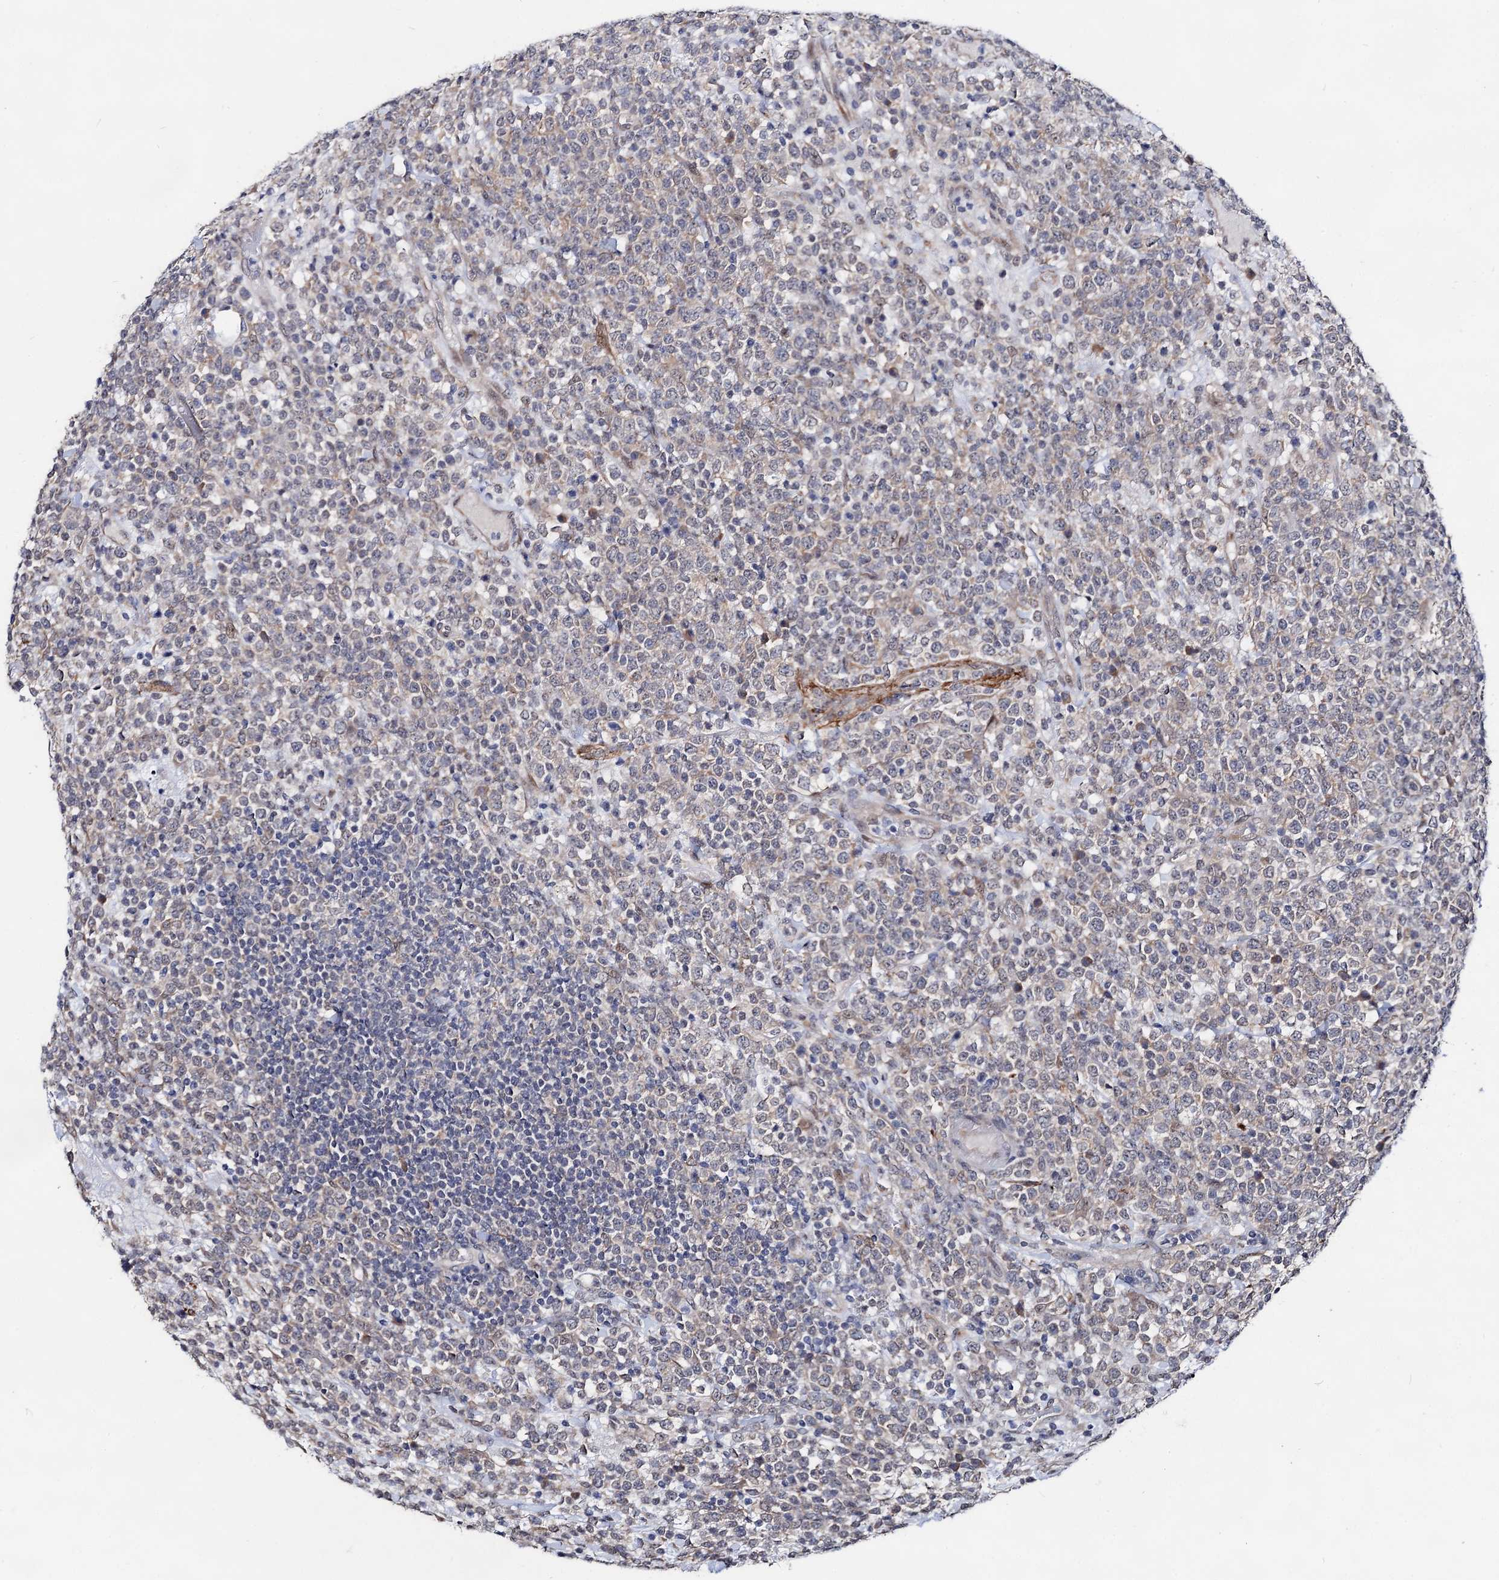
{"staining": {"intensity": "negative", "quantity": "none", "location": "none"}, "tissue": "lymphoma", "cell_type": "Tumor cells", "image_type": "cancer", "snomed": [{"axis": "morphology", "description": "Malignant lymphoma, non-Hodgkin's type, High grade"}, {"axis": "topography", "description": "Colon"}], "caption": "This micrograph is of high-grade malignant lymphoma, non-Hodgkin's type stained with IHC to label a protein in brown with the nuclei are counter-stained blue. There is no expression in tumor cells.", "gene": "CAPRIN2", "patient": {"sex": "female", "age": 53}}